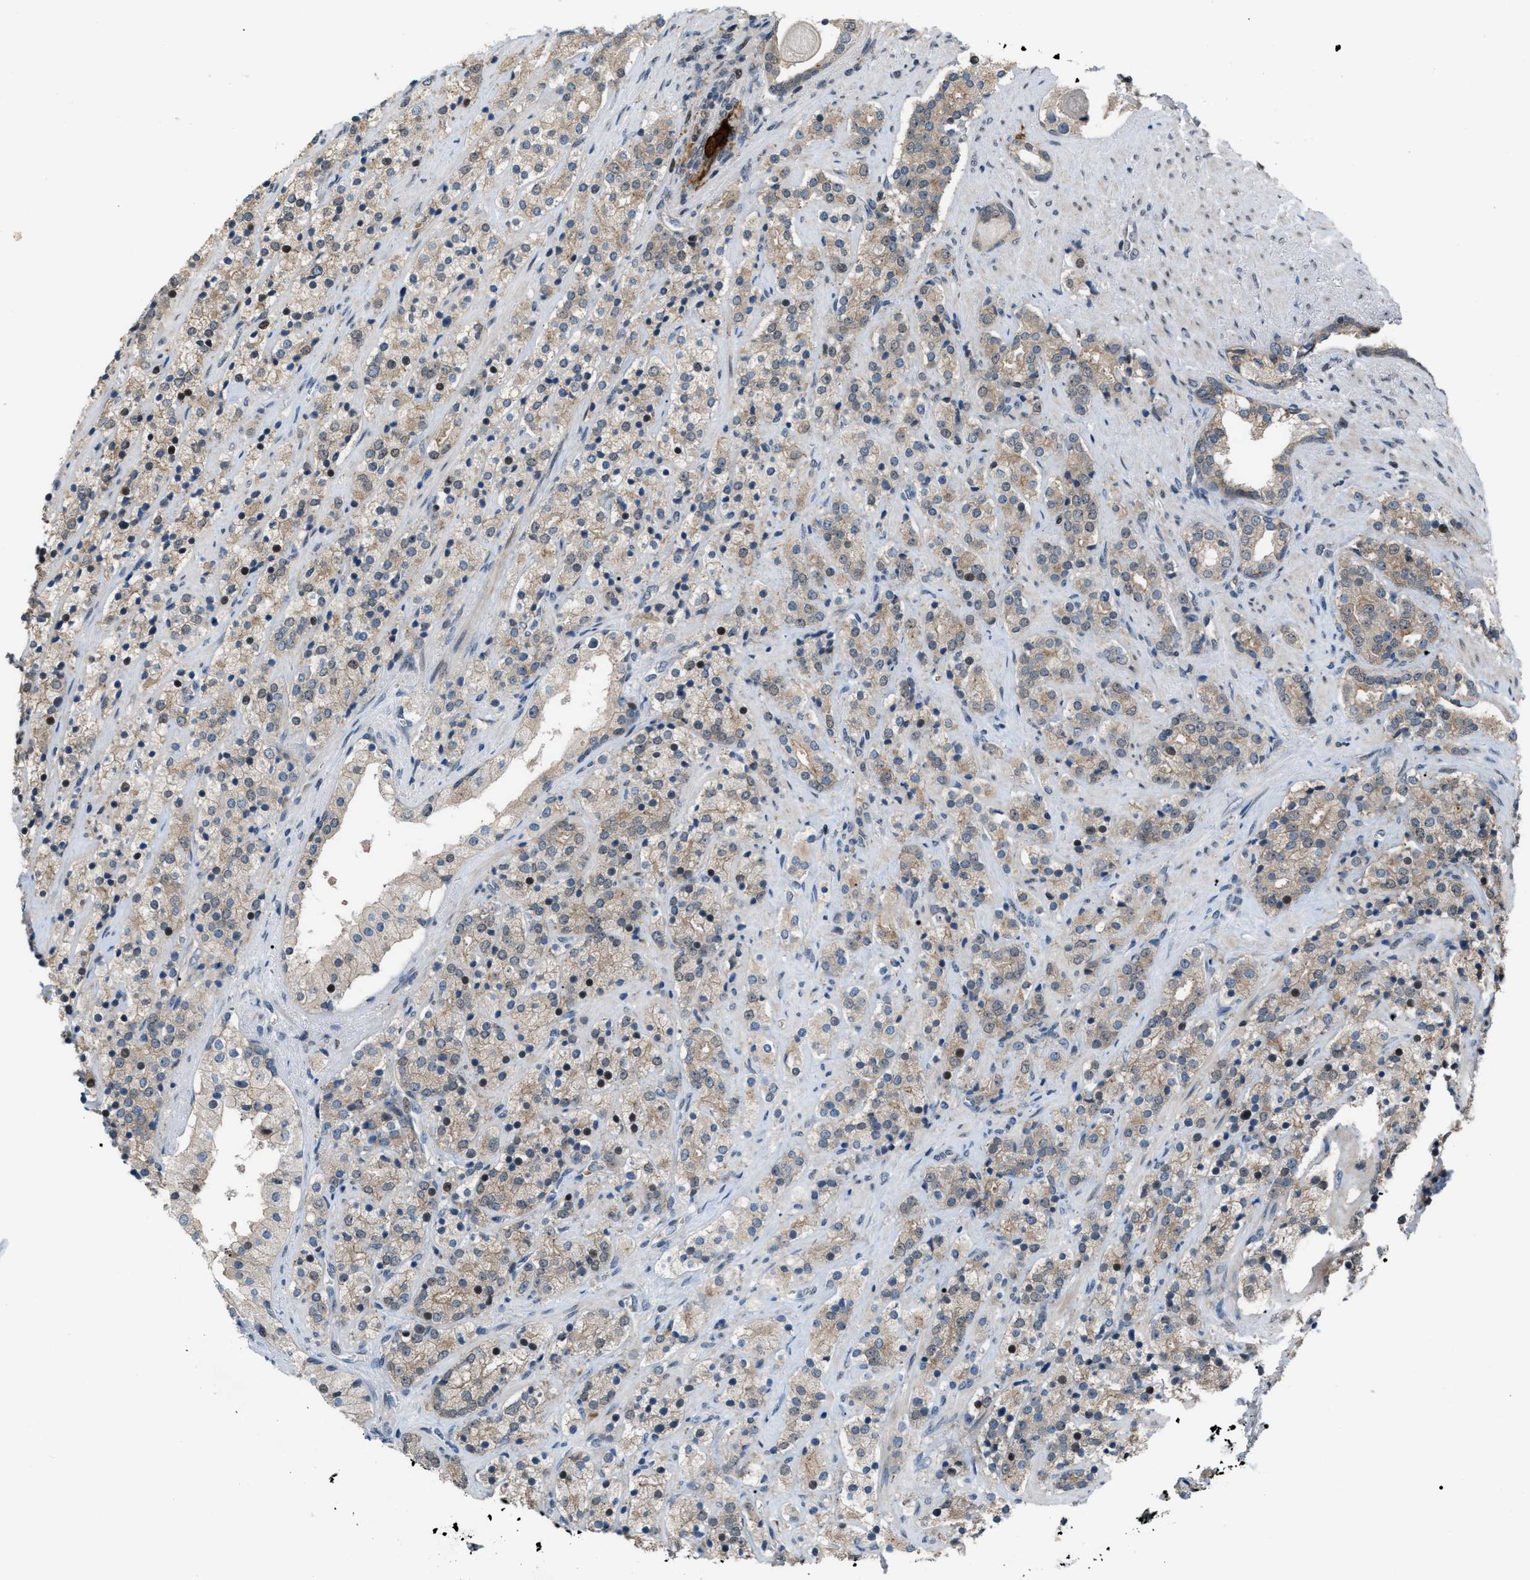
{"staining": {"intensity": "weak", "quantity": ">75%", "location": "cytoplasmic/membranous"}, "tissue": "prostate cancer", "cell_type": "Tumor cells", "image_type": "cancer", "snomed": [{"axis": "morphology", "description": "Adenocarcinoma, High grade"}, {"axis": "topography", "description": "Prostate"}], "caption": "An IHC photomicrograph of neoplastic tissue is shown. Protein staining in brown highlights weak cytoplasmic/membranous positivity in prostate cancer within tumor cells.", "gene": "RFFL", "patient": {"sex": "male", "age": 71}}